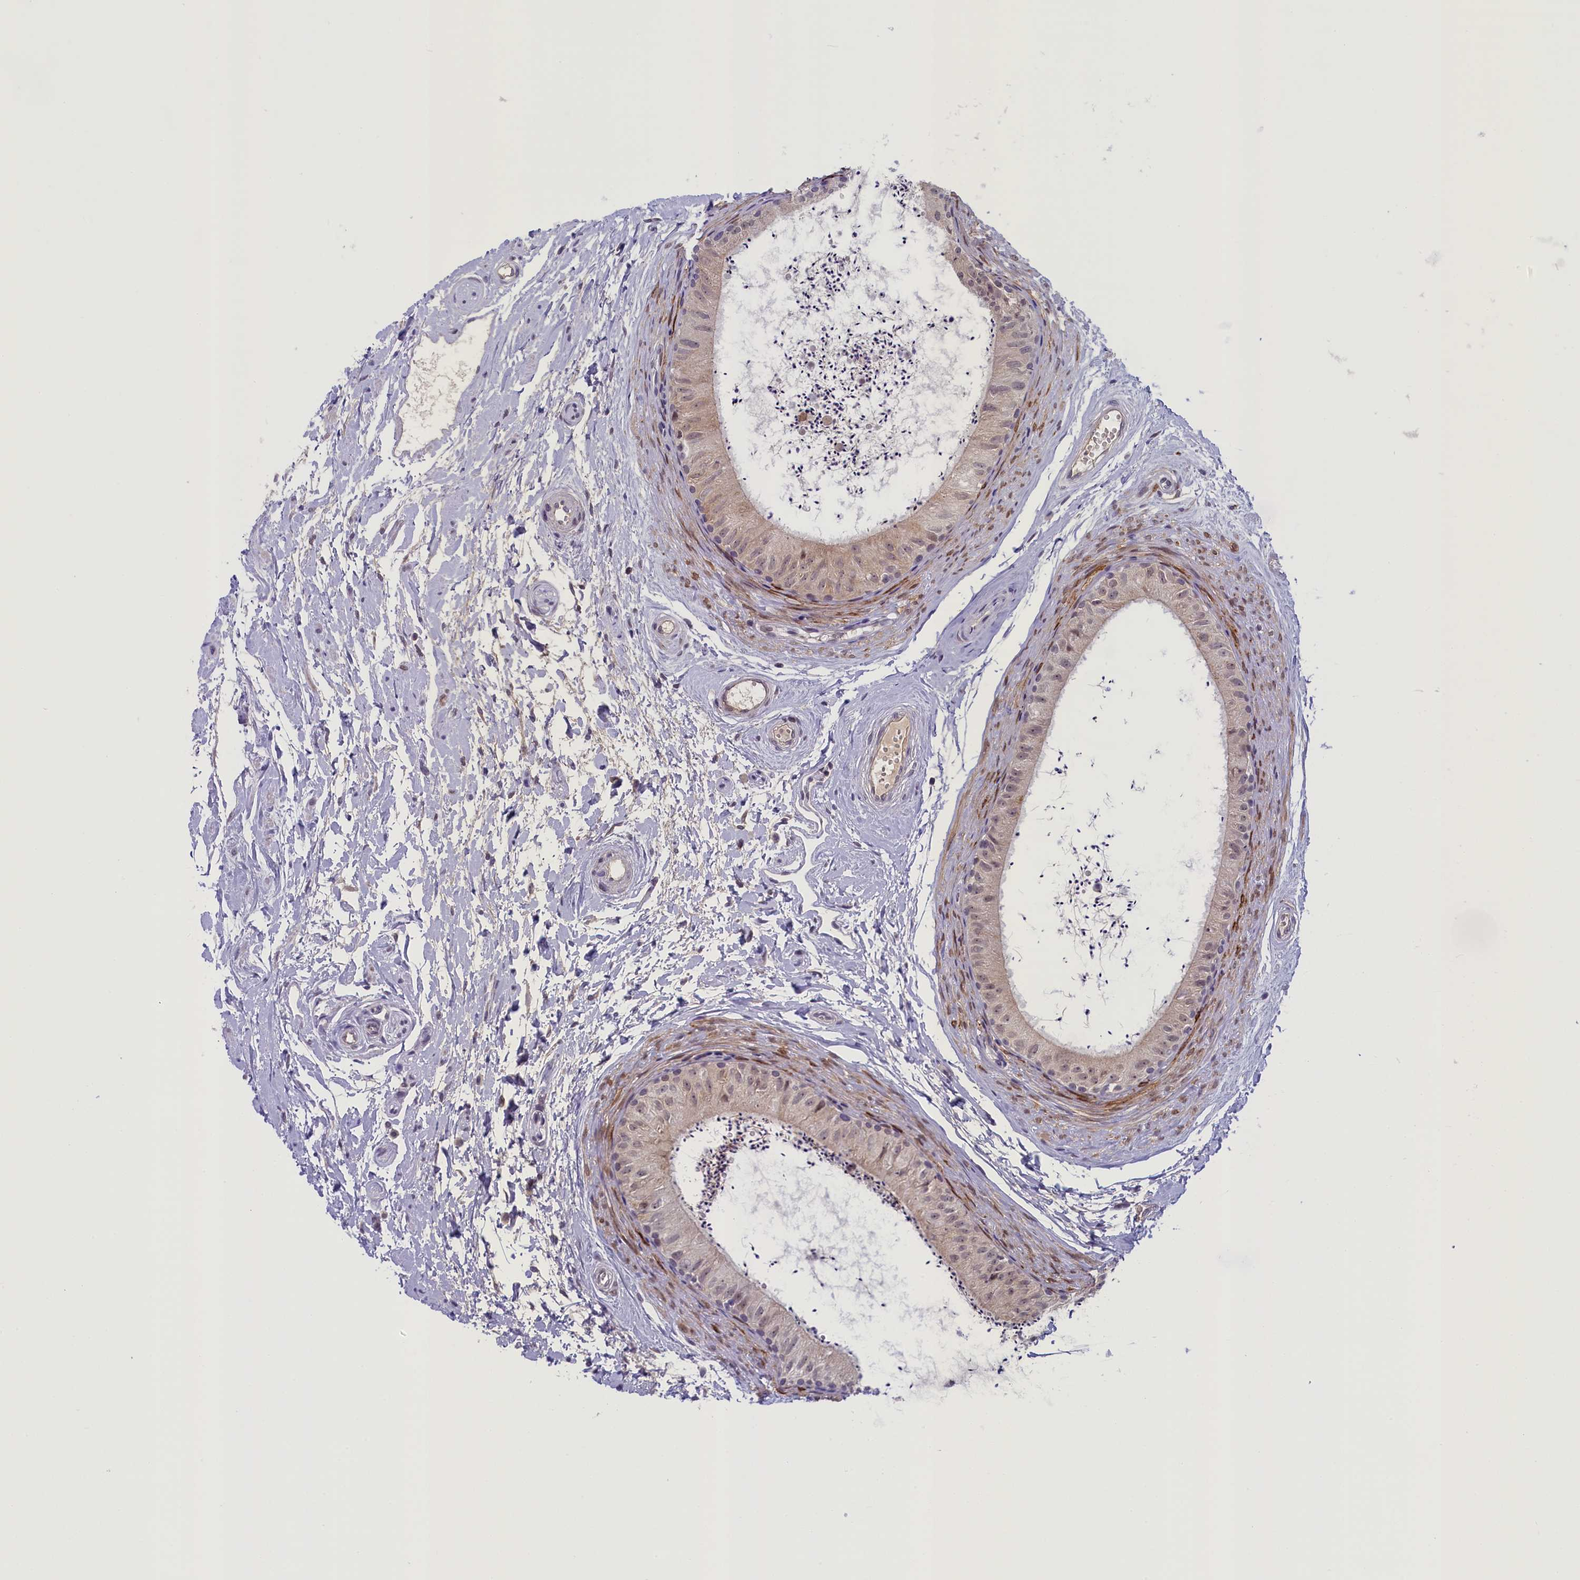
{"staining": {"intensity": "weak", "quantity": ">75%", "location": "nuclear"}, "tissue": "epididymis", "cell_type": "Glandular cells", "image_type": "normal", "snomed": [{"axis": "morphology", "description": "Normal tissue, NOS"}, {"axis": "topography", "description": "Epididymis"}], "caption": "Protein staining of benign epididymis reveals weak nuclear expression in about >75% of glandular cells.", "gene": "CRAMP1", "patient": {"sex": "male", "age": 56}}